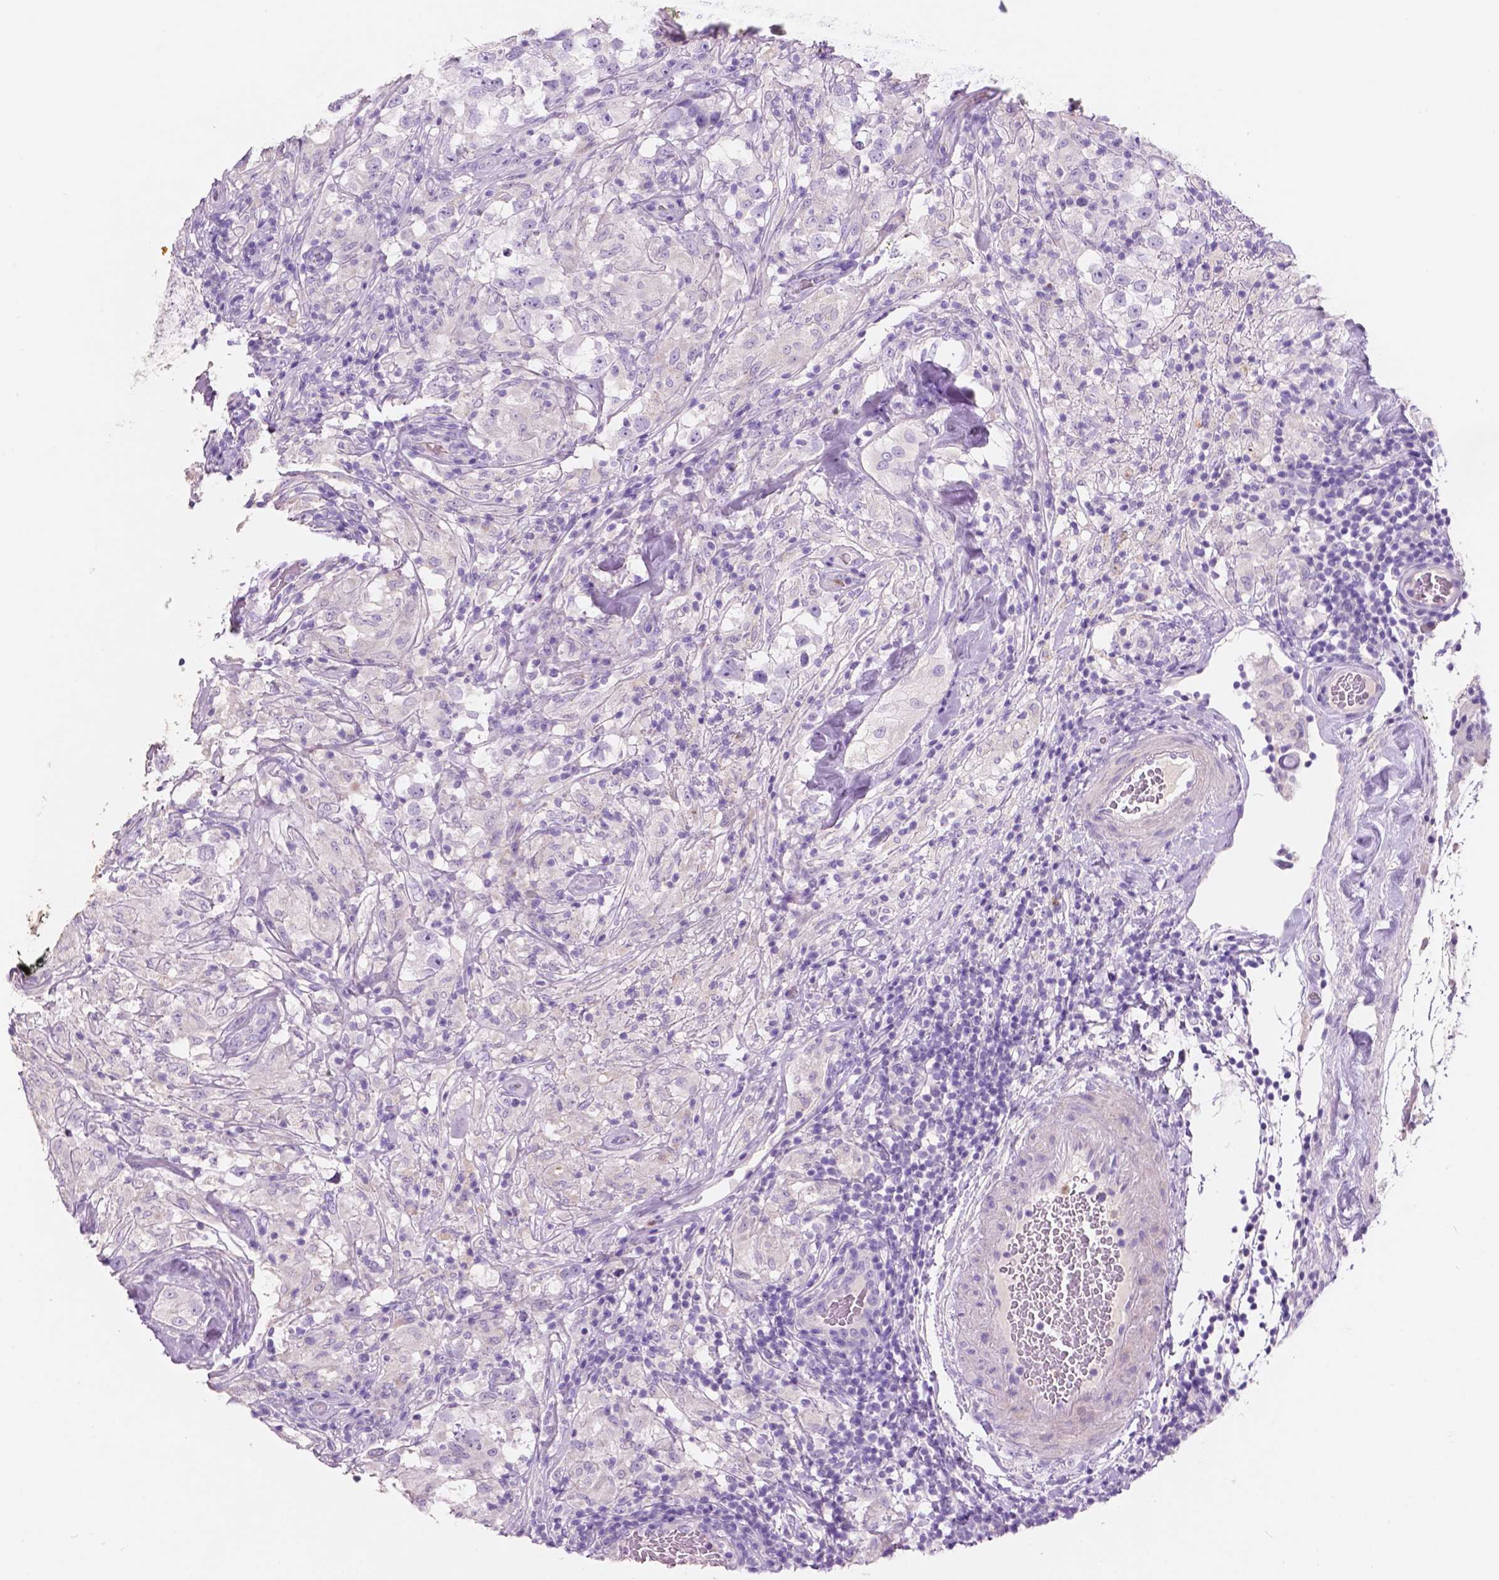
{"staining": {"intensity": "negative", "quantity": "none", "location": "none"}, "tissue": "testis cancer", "cell_type": "Tumor cells", "image_type": "cancer", "snomed": [{"axis": "morphology", "description": "Seminoma, NOS"}, {"axis": "topography", "description": "Testis"}], "caption": "This is an IHC micrograph of human seminoma (testis). There is no staining in tumor cells.", "gene": "CUZD1", "patient": {"sex": "male", "age": 46}}